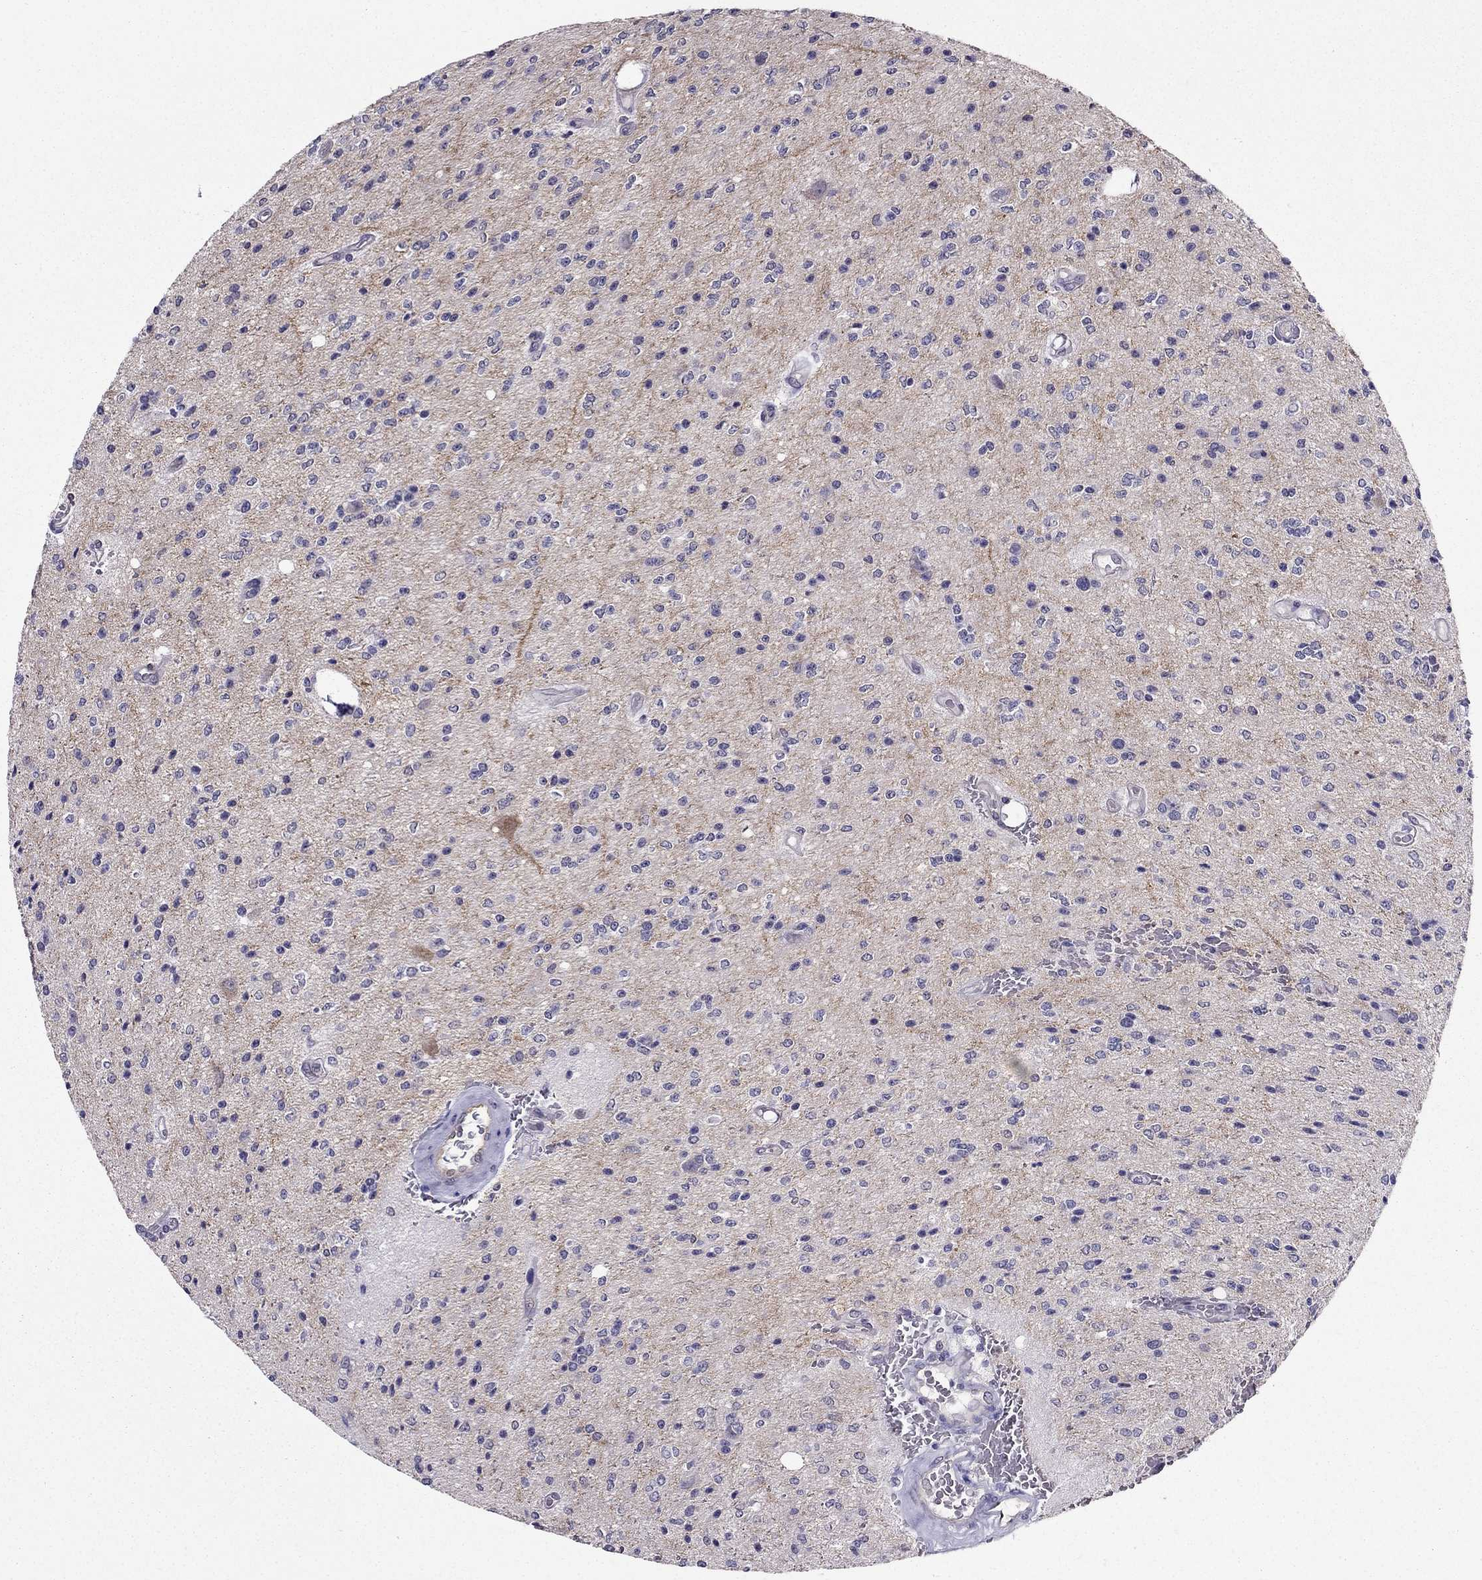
{"staining": {"intensity": "negative", "quantity": "none", "location": "none"}, "tissue": "glioma", "cell_type": "Tumor cells", "image_type": "cancer", "snomed": [{"axis": "morphology", "description": "Glioma, malignant, Low grade"}, {"axis": "topography", "description": "Brain"}], "caption": "The immunohistochemistry micrograph has no significant positivity in tumor cells of glioma tissue.", "gene": "AAK1", "patient": {"sex": "male", "age": 67}}